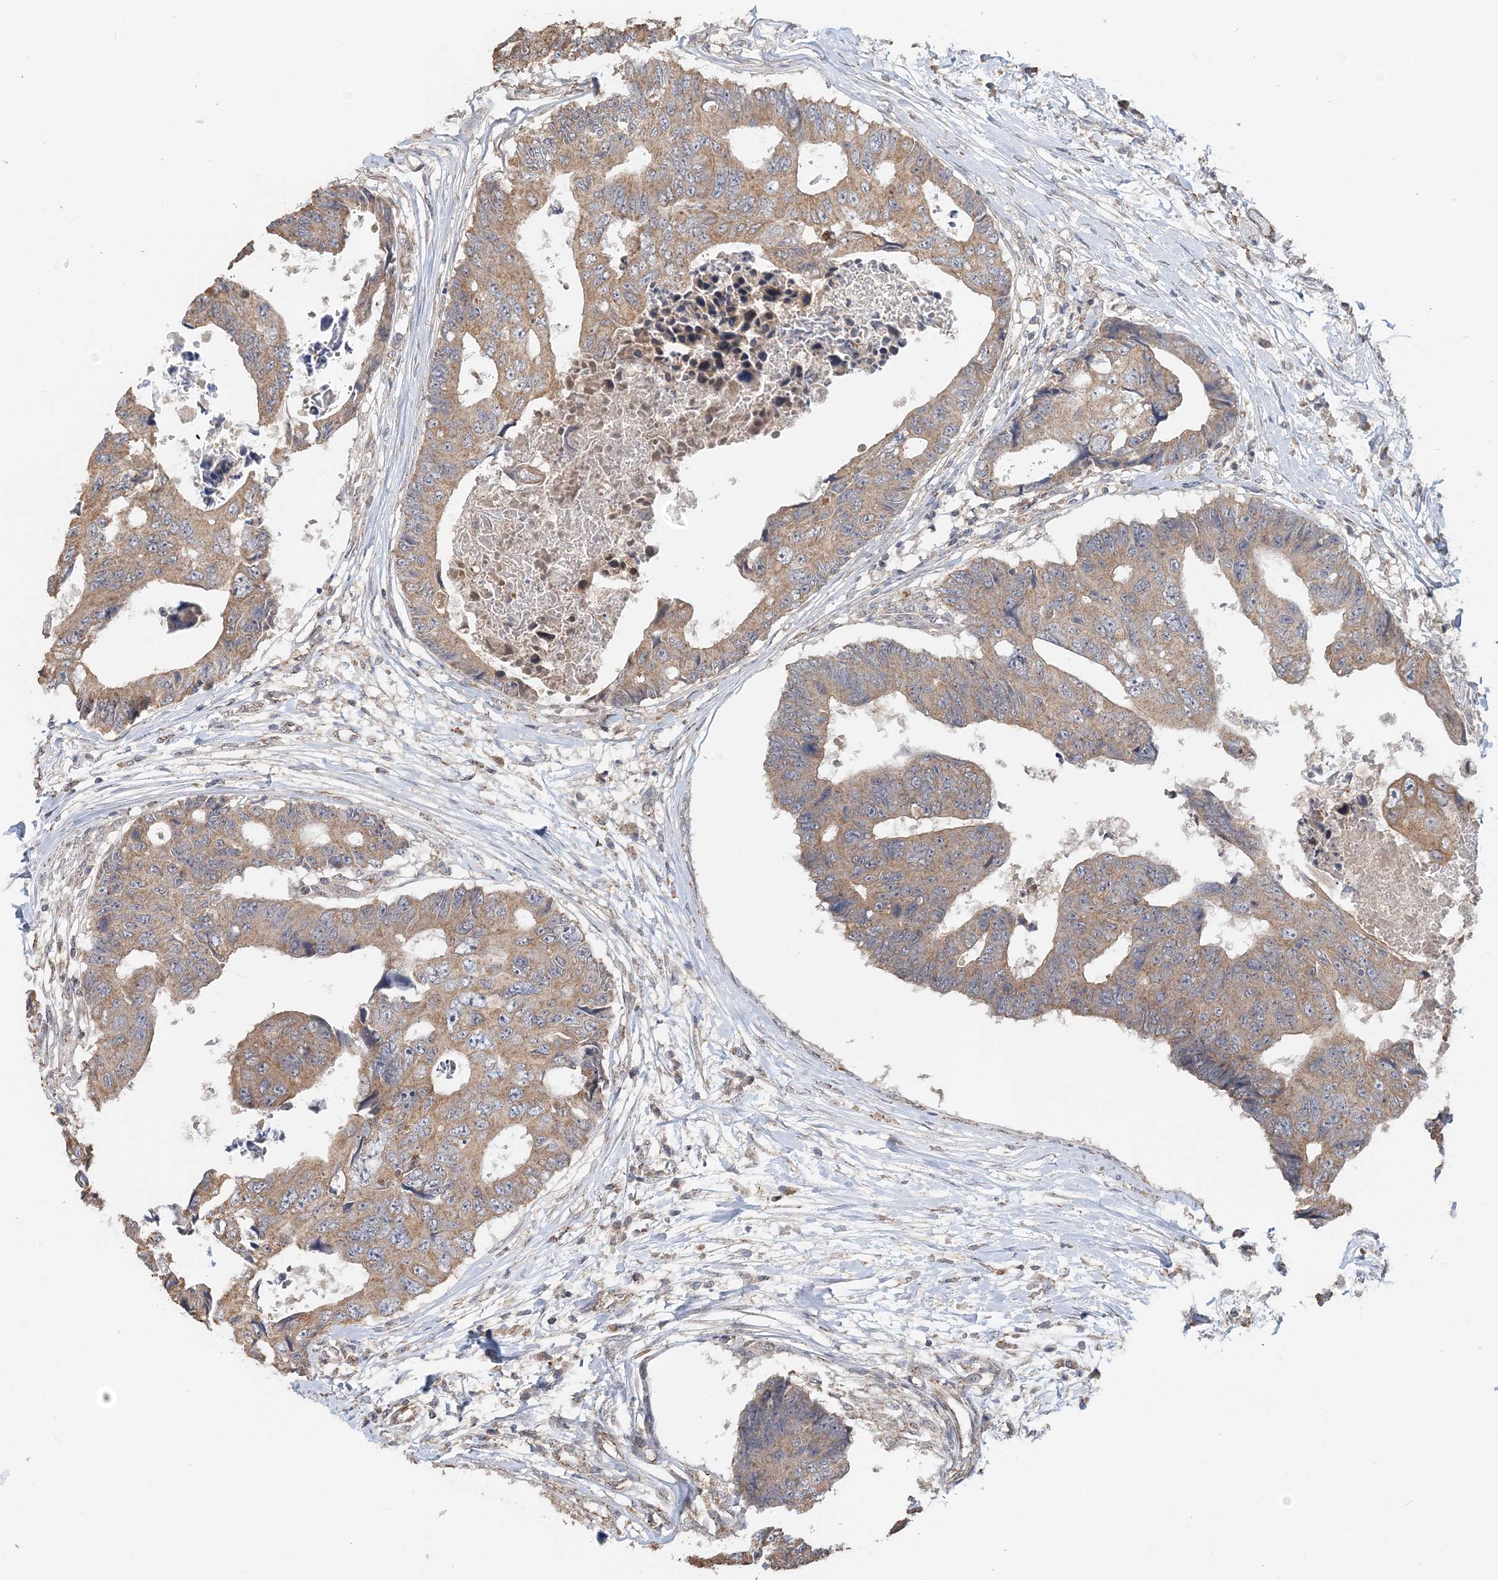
{"staining": {"intensity": "moderate", "quantity": ">75%", "location": "cytoplasmic/membranous"}, "tissue": "colorectal cancer", "cell_type": "Tumor cells", "image_type": "cancer", "snomed": [{"axis": "morphology", "description": "Adenocarcinoma, NOS"}, {"axis": "topography", "description": "Rectum"}], "caption": "Immunohistochemistry micrograph of human adenocarcinoma (colorectal) stained for a protein (brown), which reveals medium levels of moderate cytoplasmic/membranous positivity in about >75% of tumor cells.", "gene": "FBXO38", "patient": {"sex": "male", "age": 84}}